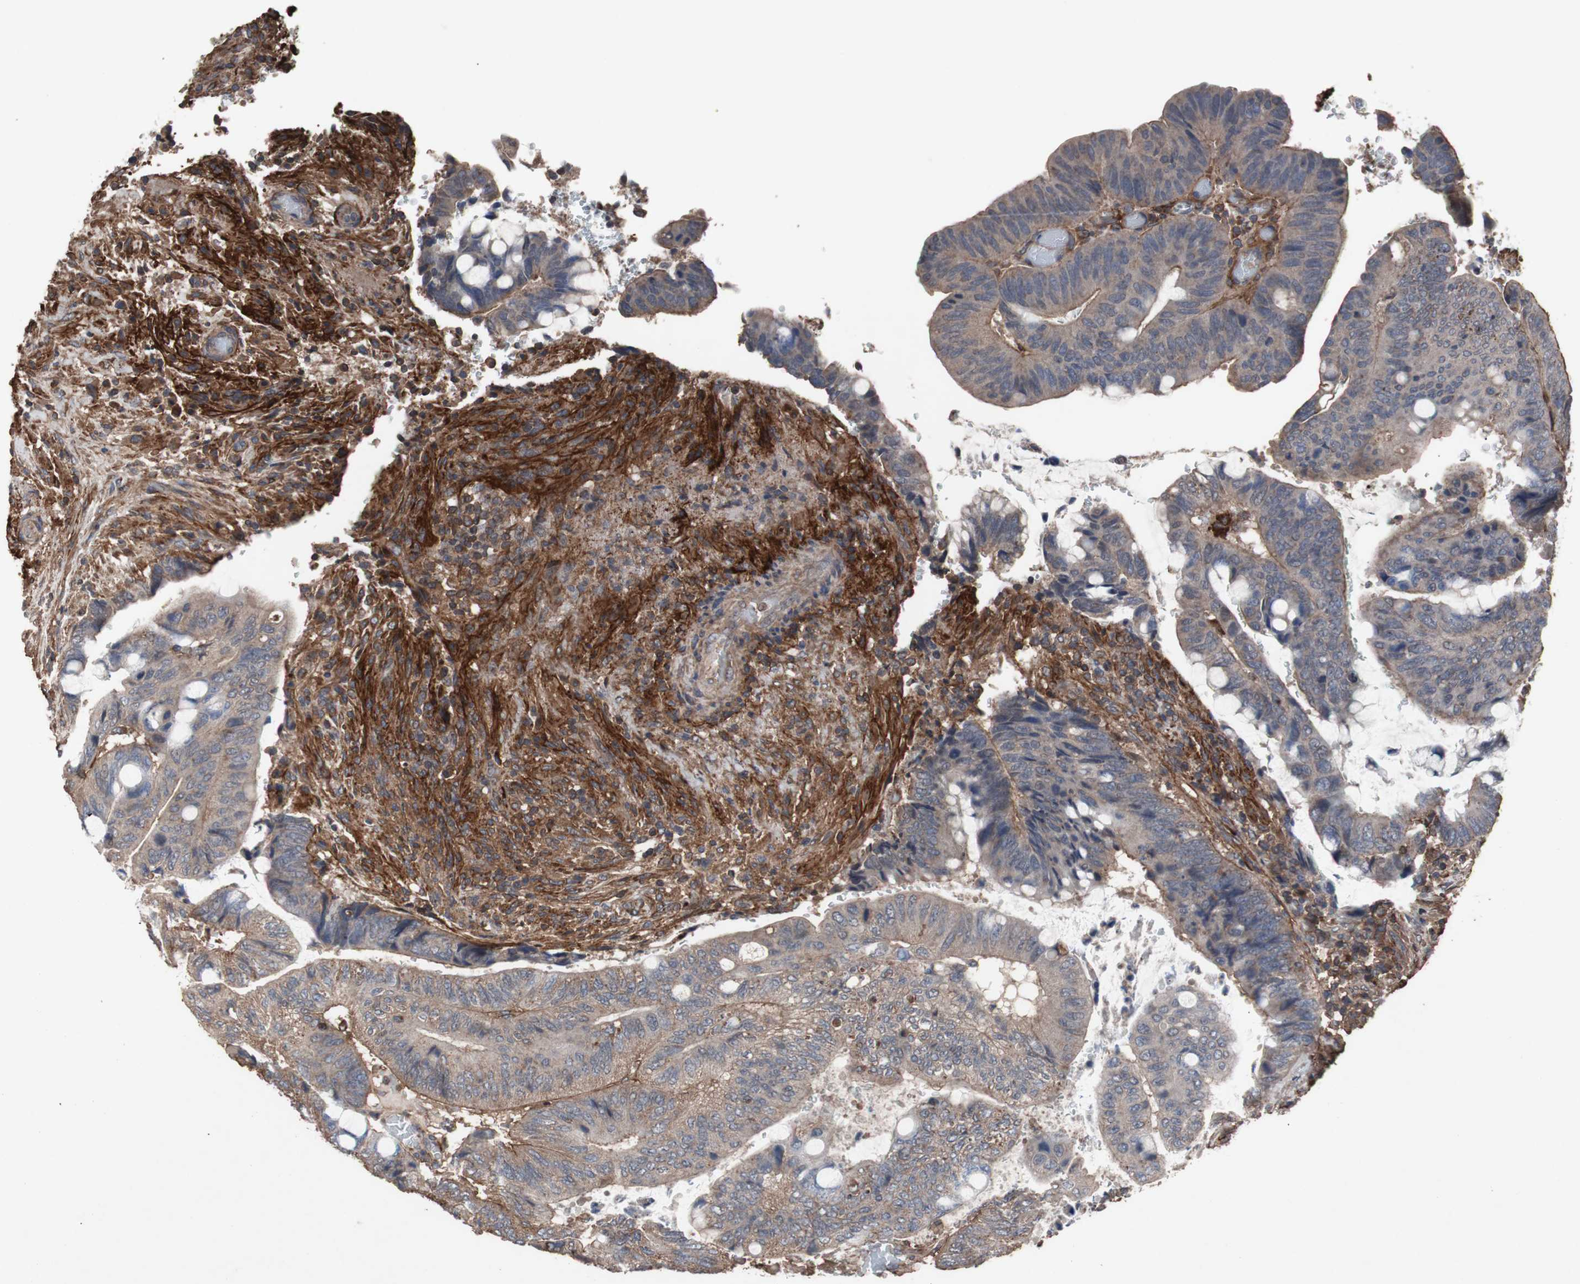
{"staining": {"intensity": "weak", "quantity": ">75%", "location": "cytoplasmic/membranous"}, "tissue": "colorectal cancer", "cell_type": "Tumor cells", "image_type": "cancer", "snomed": [{"axis": "morphology", "description": "Normal tissue, NOS"}, {"axis": "morphology", "description": "Adenocarcinoma, NOS"}, {"axis": "topography", "description": "Rectum"}, {"axis": "topography", "description": "Peripheral nerve tissue"}], "caption": "Protein staining by immunohistochemistry (IHC) exhibits weak cytoplasmic/membranous staining in about >75% of tumor cells in adenocarcinoma (colorectal).", "gene": "COL6A2", "patient": {"sex": "male", "age": 92}}